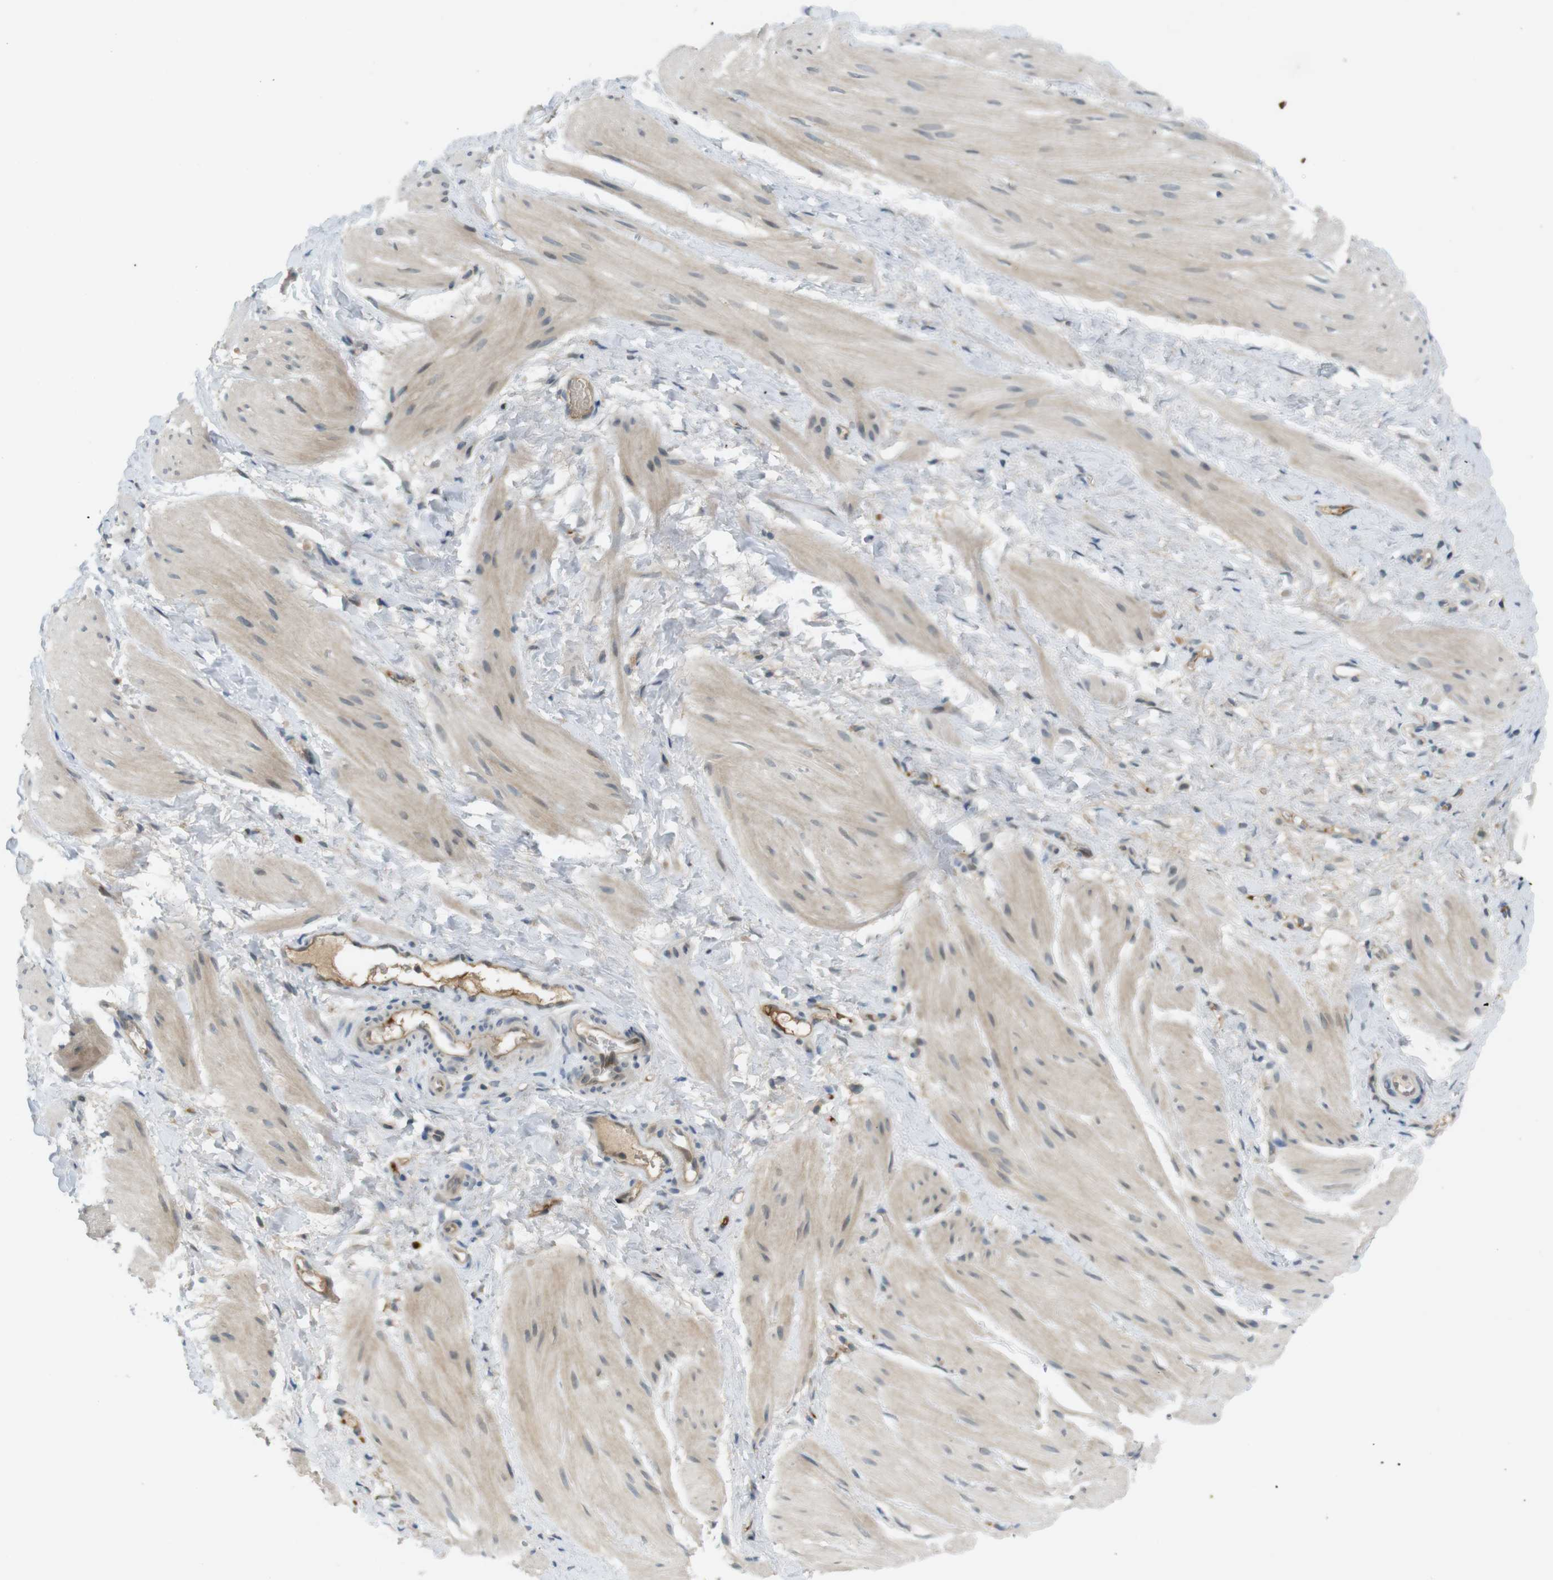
{"staining": {"intensity": "weak", "quantity": "25%-75%", "location": "cytoplasmic/membranous"}, "tissue": "smooth muscle", "cell_type": "Smooth muscle cells", "image_type": "normal", "snomed": [{"axis": "morphology", "description": "Normal tissue, NOS"}, {"axis": "topography", "description": "Smooth muscle"}], "caption": "Weak cytoplasmic/membranous protein positivity is identified in about 25%-75% of smooth muscle cells in smooth muscle. (DAB (3,3'-diaminobenzidine) IHC, brown staining for protein, blue staining for nuclei).", "gene": "ZDHHC20", "patient": {"sex": "male", "age": 16}}